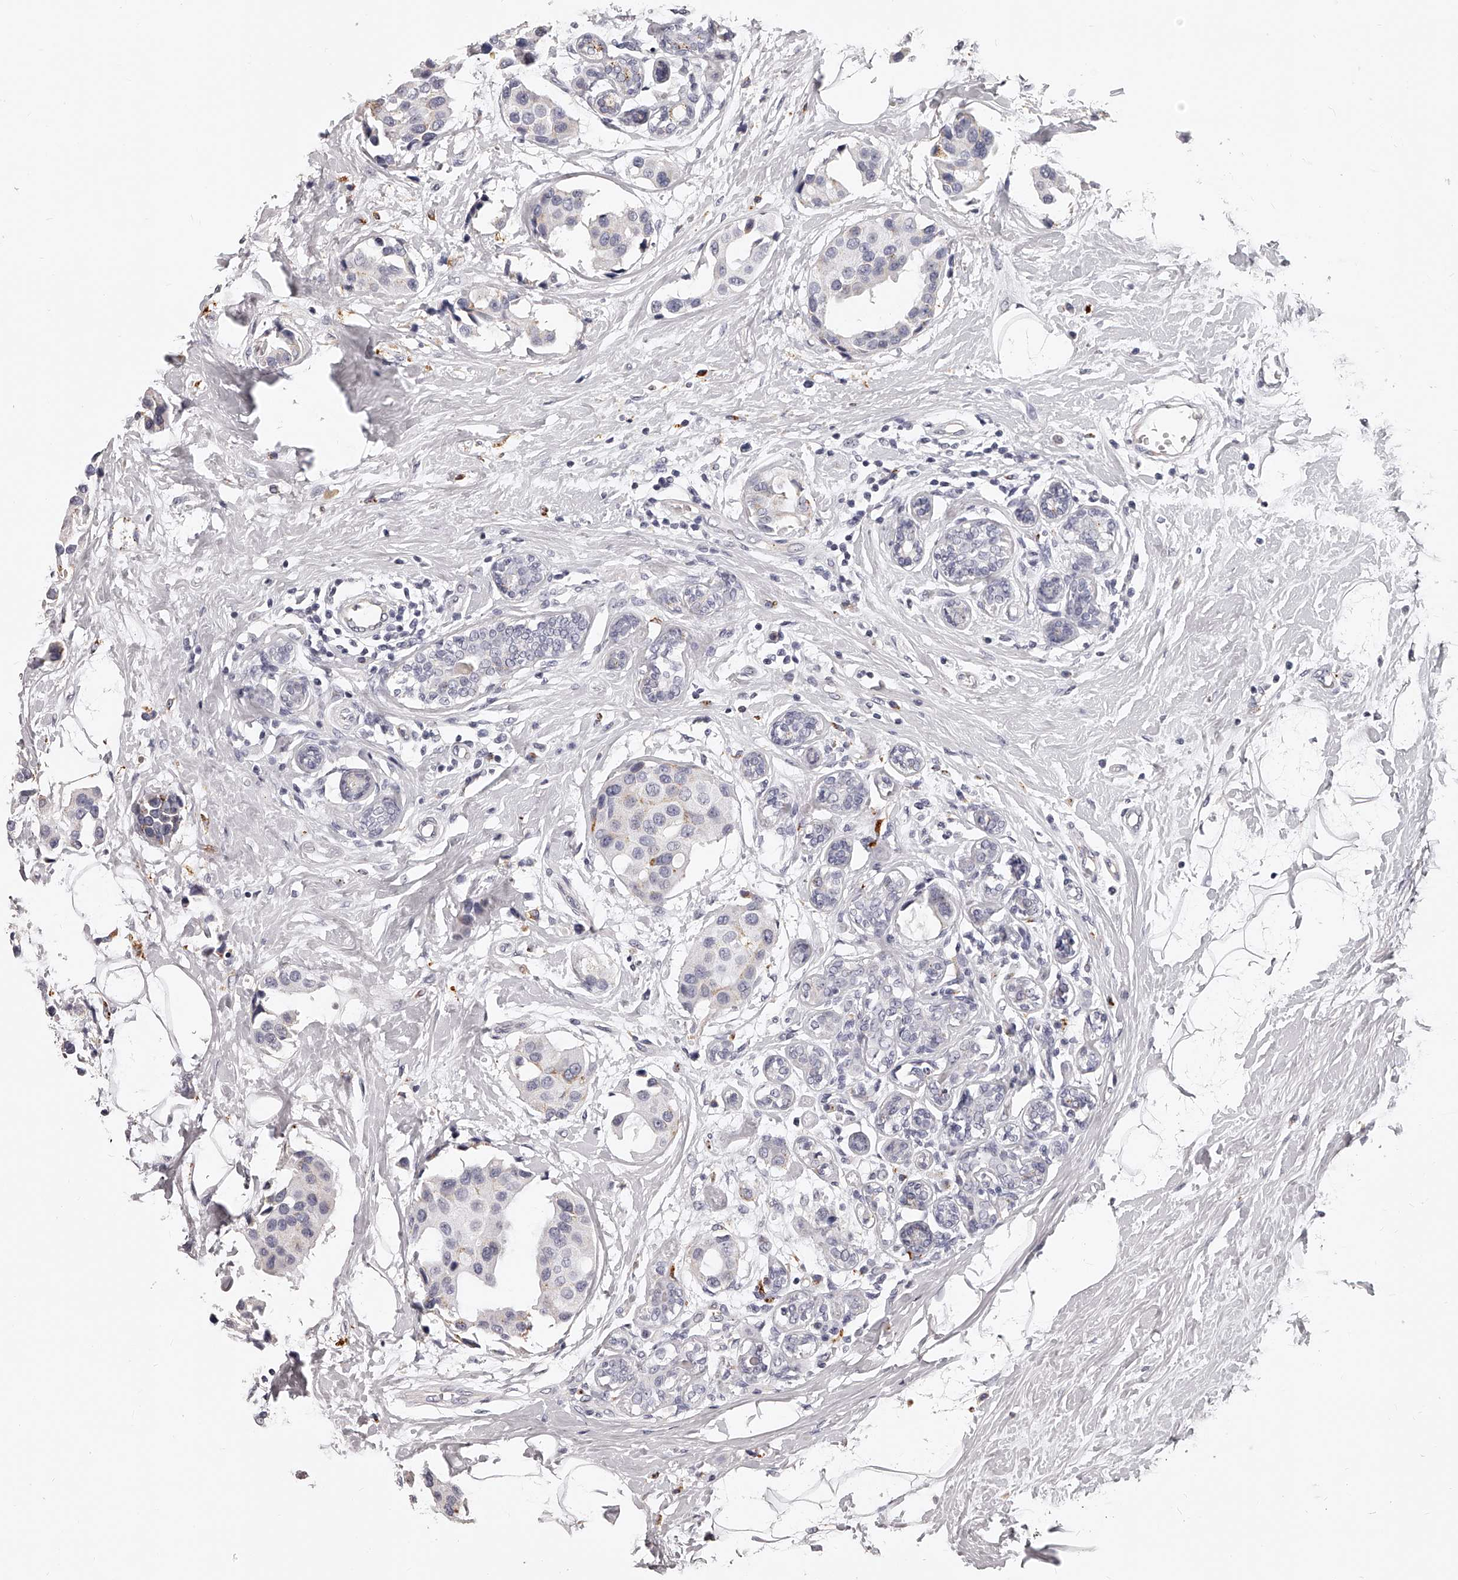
{"staining": {"intensity": "negative", "quantity": "none", "location": "none"}, "tissue": "breast cancer", "cell_type": "Tumor cells", "image_type": "cancer", "snomed": [{"axis": "morphology", "description": "Normal tissue, NOS"}, {"axis": "morphology", "description": "Duct carcinoma"}, {"axis": "topography", "description": "Breast"}], "caption": "Immunohistochemistry image of neoplastic tissue: infiltrating ductal carcinoma (breast) stained with DAB shows no significant protein expression in tumor cells.", "gene": "DMRT1", "patient": {"sex": "female", "age": 39}}